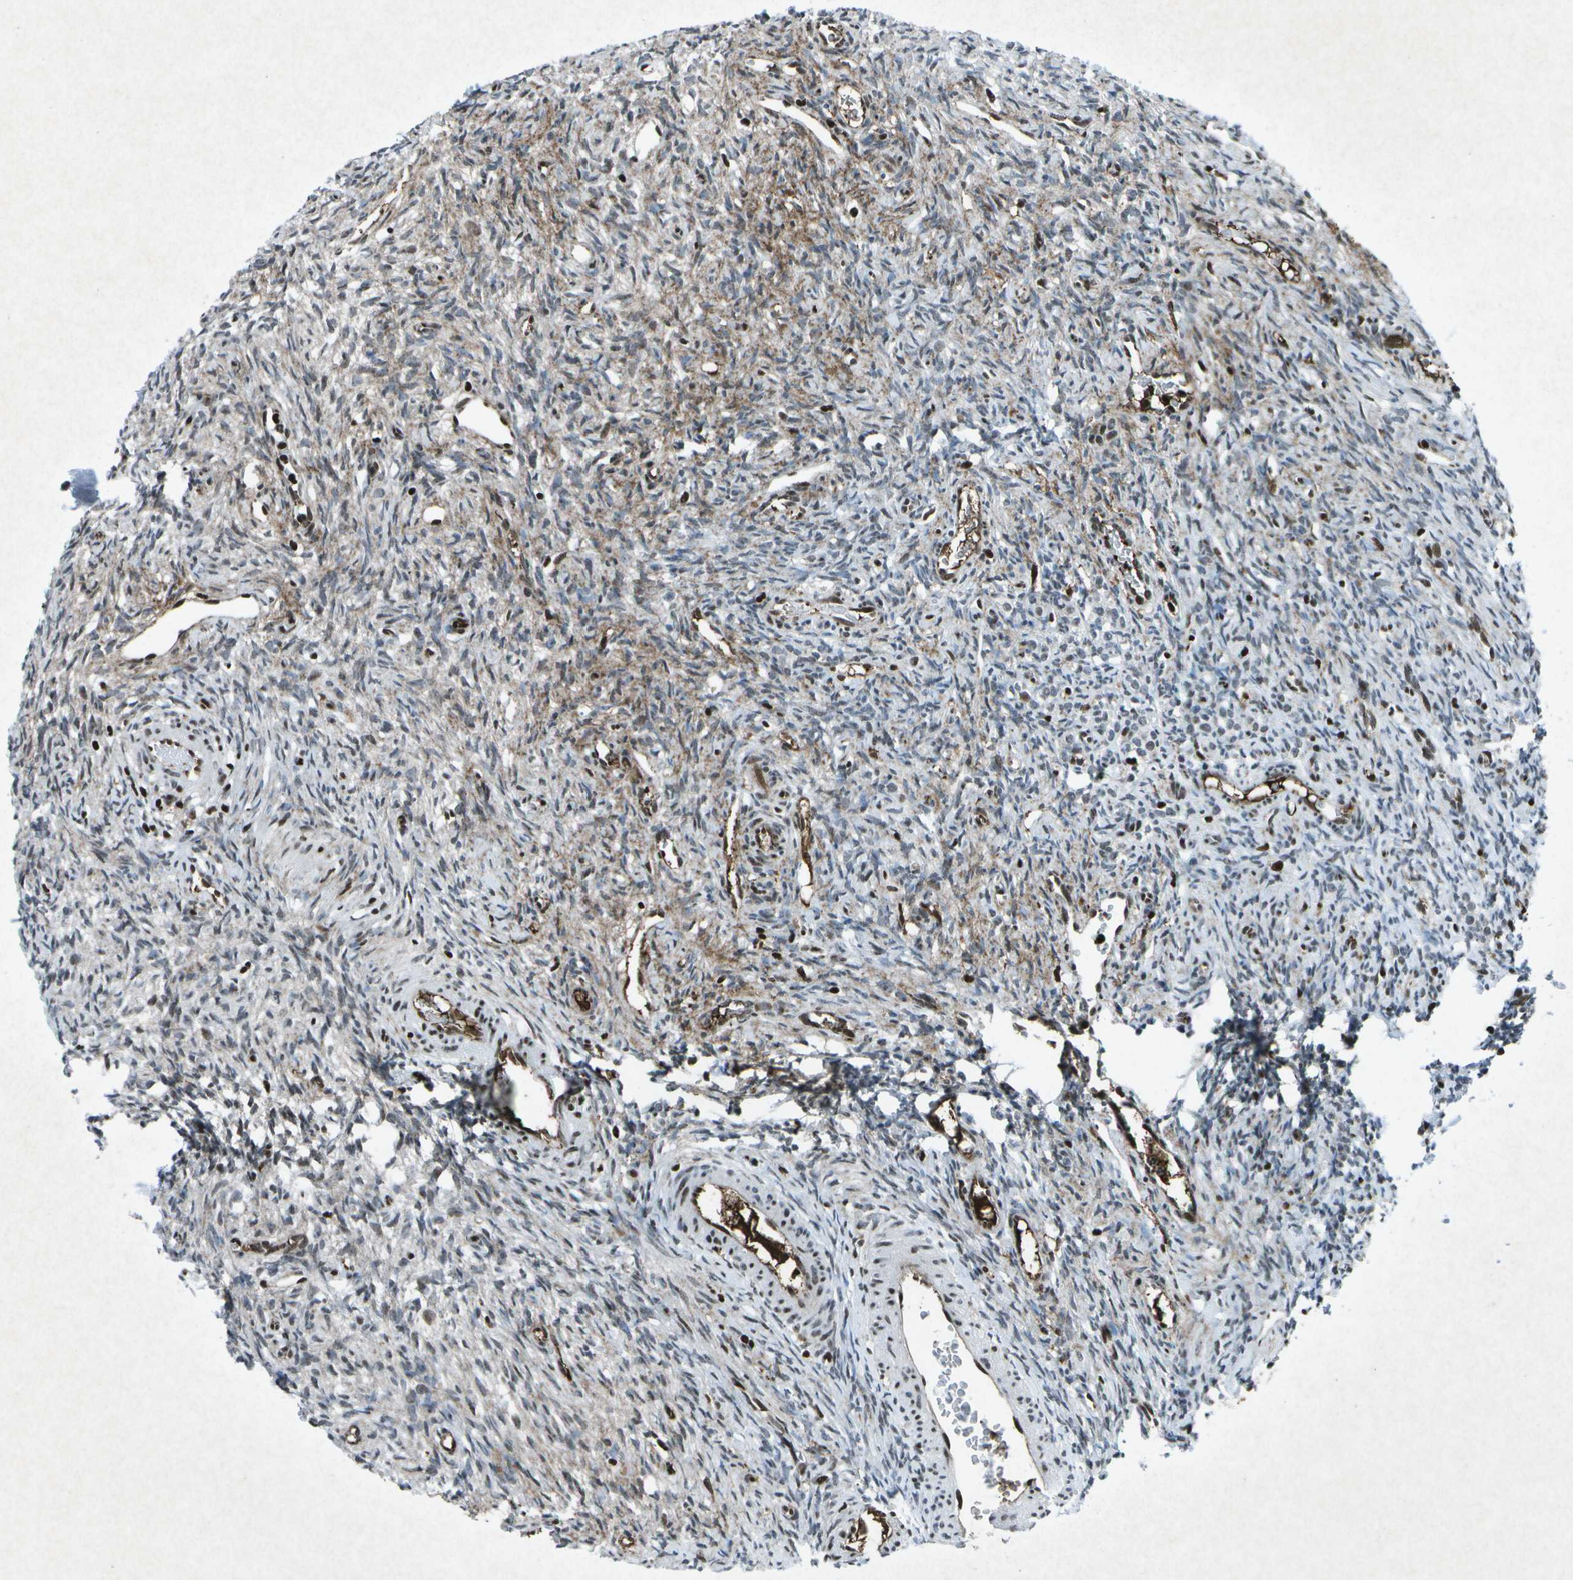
{"staining": {"intensity": "strong", "quantity": "<25%", "location": "nuclear"}, "tissue": "ovary", "cell_type": "Ovarian stroma cells", "image_type": "normal", "snomed": [{"axis": "morphology", "description": "Normal tissue, NOS"}, {"axis": "topography", "description": "Ovary"}], "caption": "A high-resolution histopathology image shows immunohistochemistry (IHC) staining of benign ovary, which reveals strong nuclear expression in about <25% of ovarian stroma cells.", "gene": "MTA2", "patient": {"sex": "female", "age": 33}}